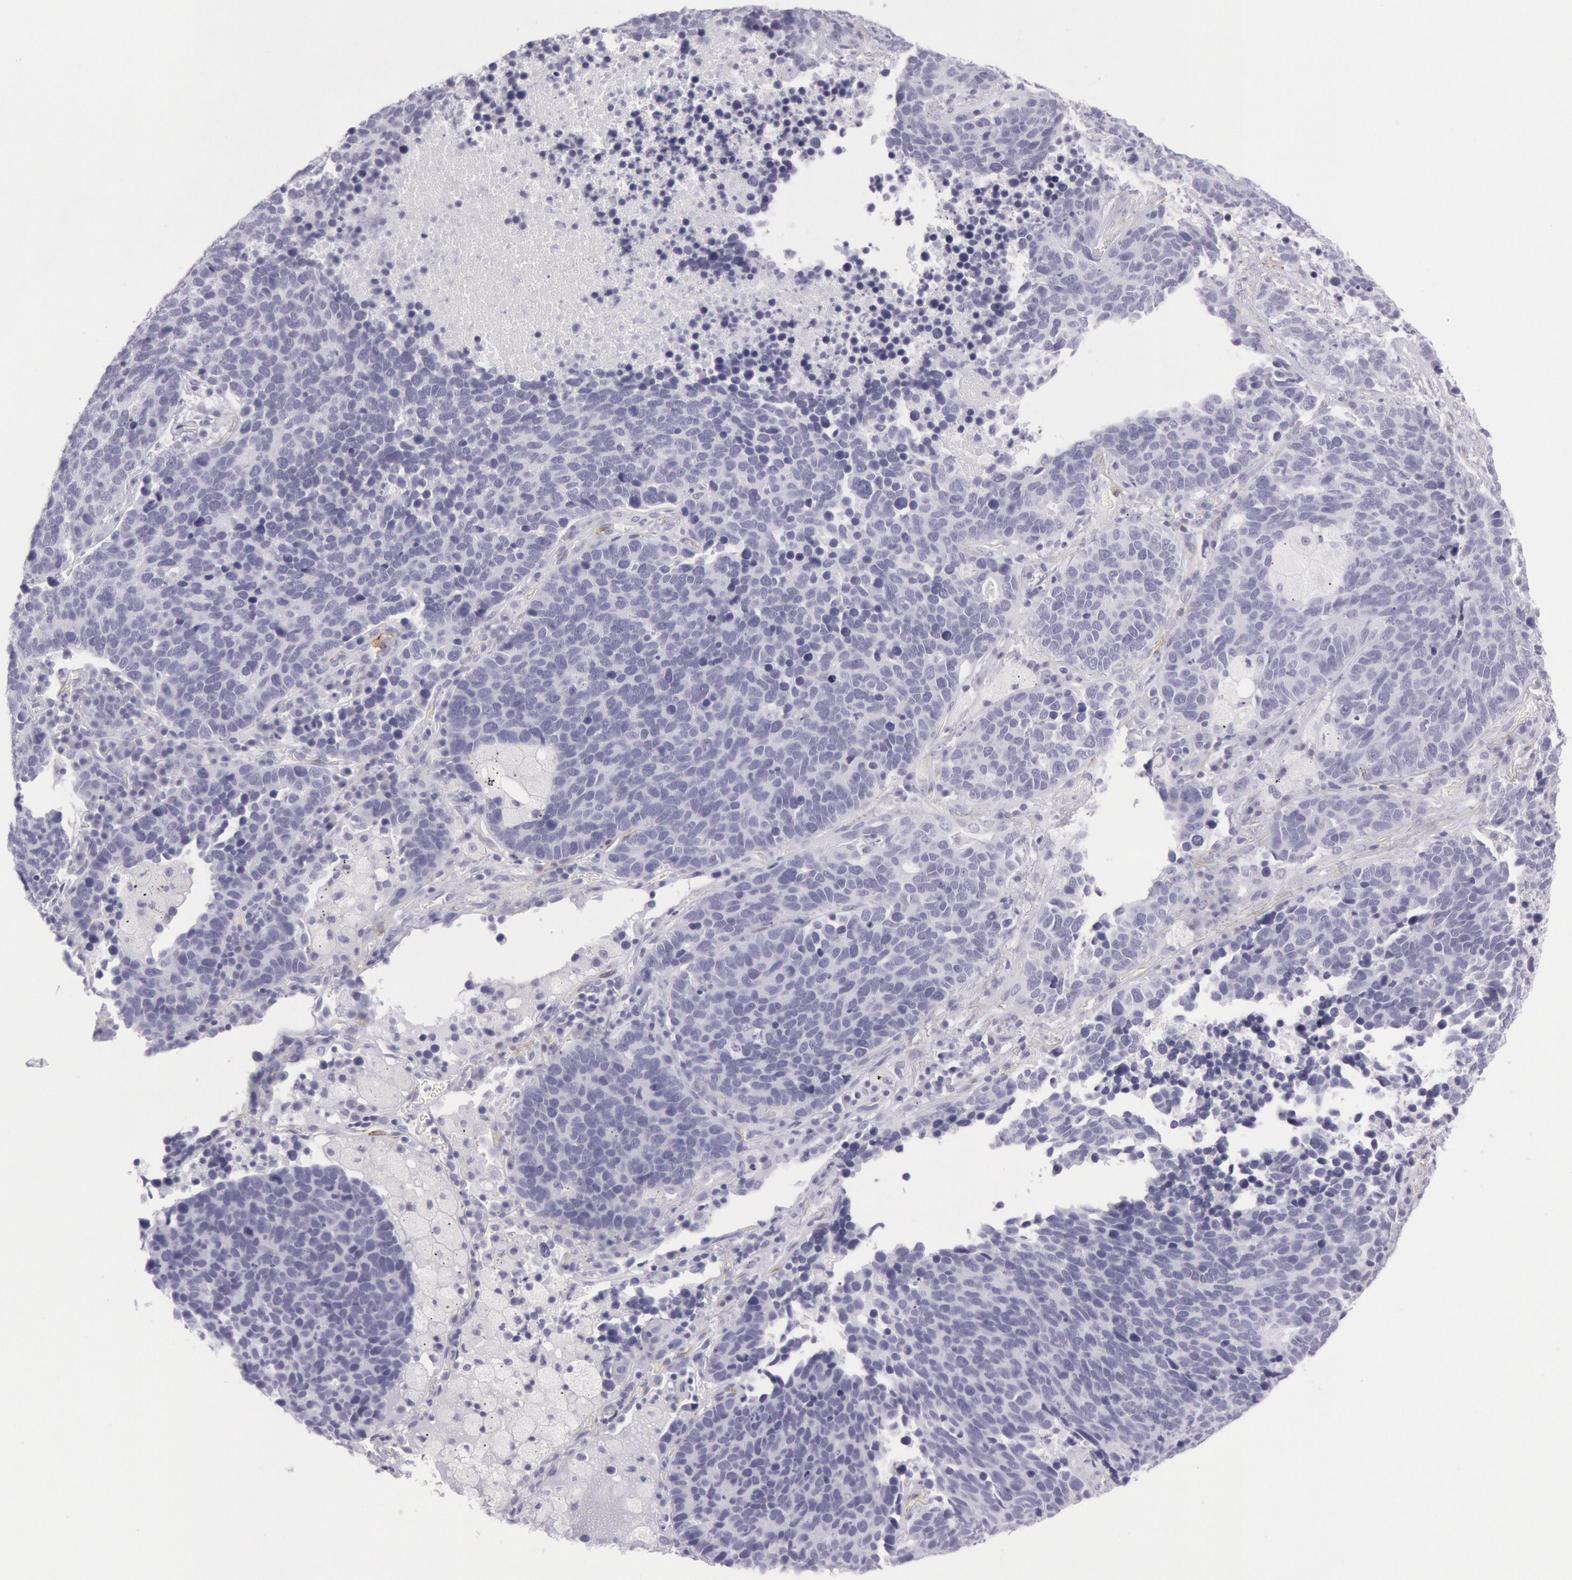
{"staining": {"intensity": "negative", "quantity": "none", "location": "none"}, "tissue": "lung cancer", "cell_type": "Tumor cells", "image_type": "cancer", "snomed": [{"axis": "morphology", "description": "Neoplasm, malignant, NOS"}, {"axis": "topography", "description": "Lung"}], "caption": "Neoplasm (malignant) (lung) was stained to show a protein in brown. There is no significant expression in tumor cells.", "gene": "CDH13", "patient": {"sex": "female", "age": 75}}